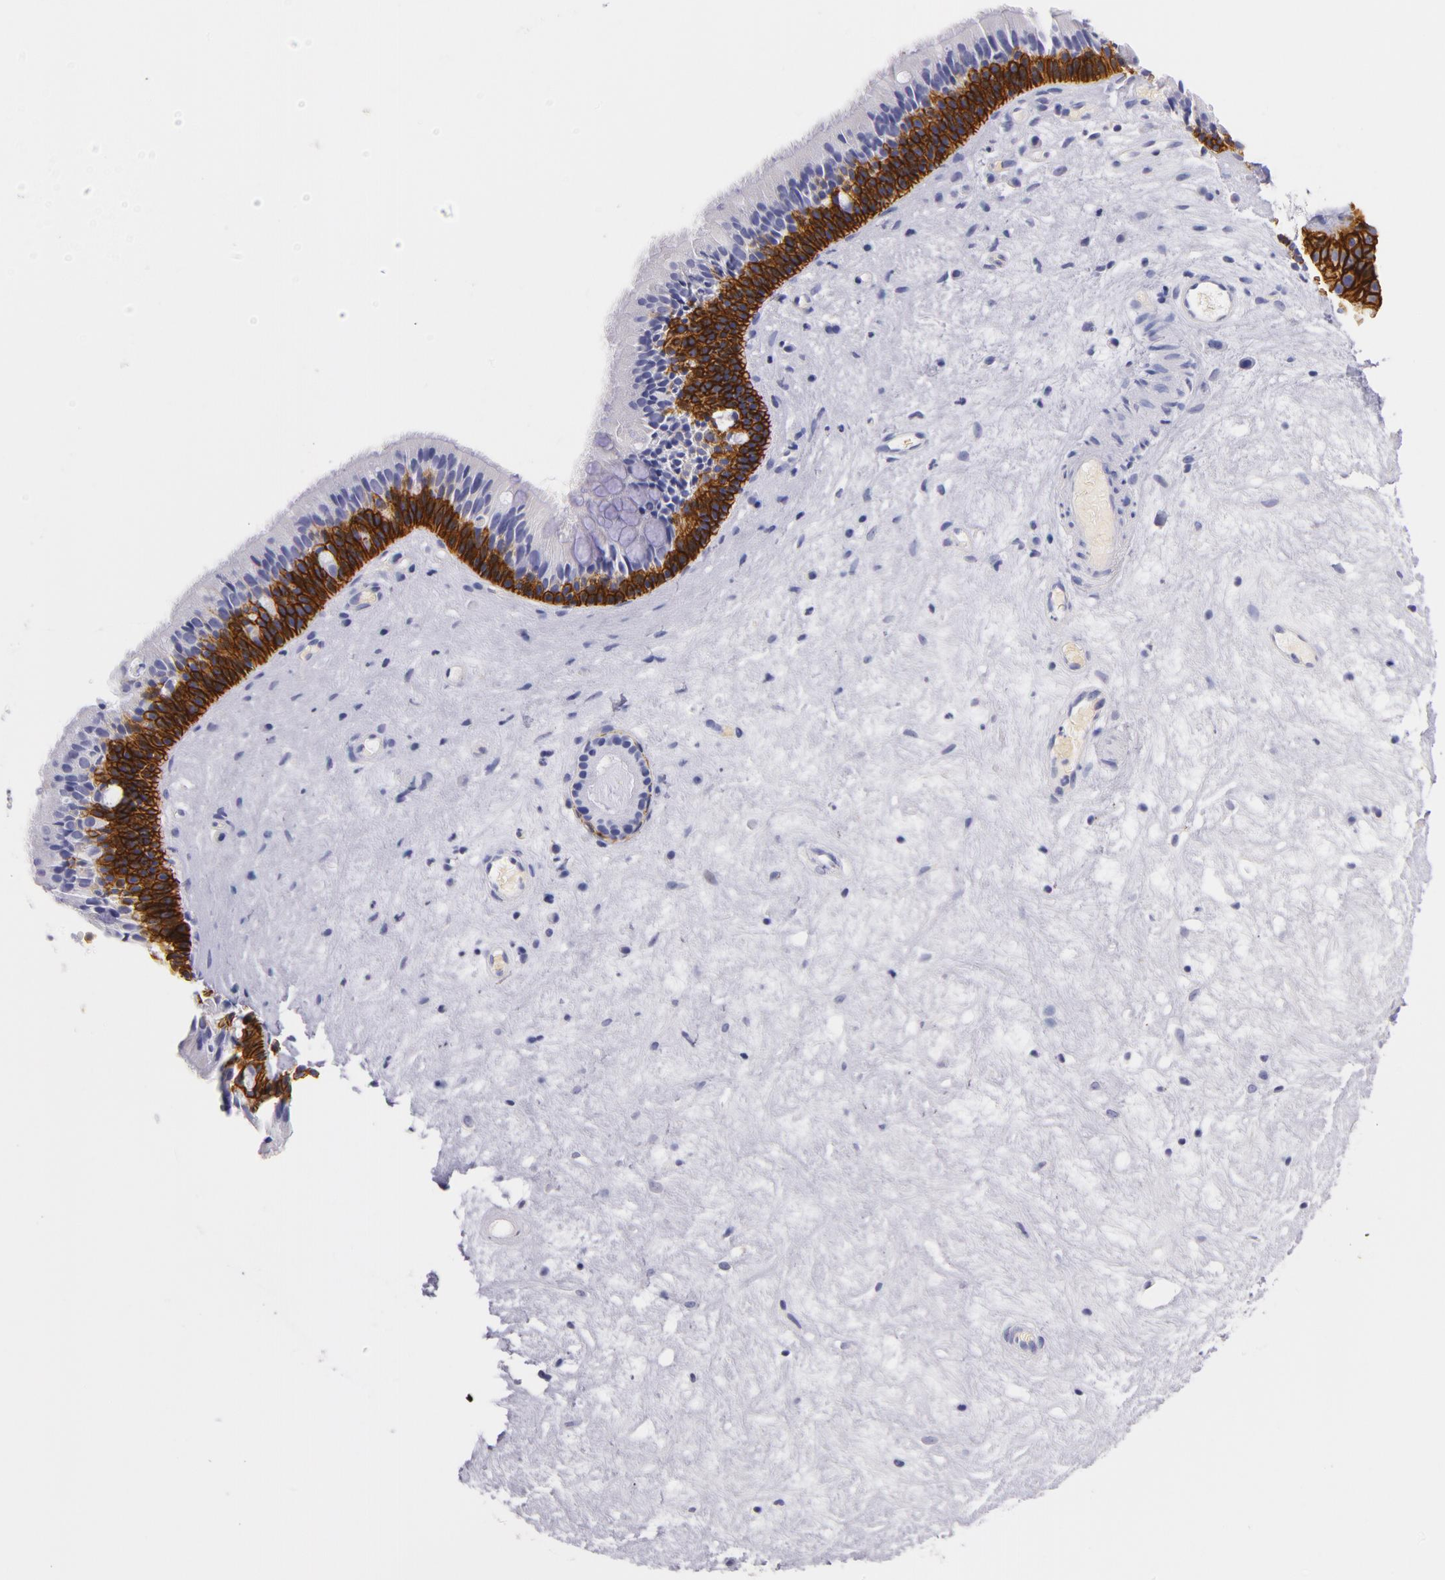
{"staining": {"intensity": "strong", "quantity": ">75%", "location": "cytoplasmic/membranous"}, "tissue": "nasopharynx", "cell_type": "Respiratory epithelial cells", "image_type": "normal", "snomed": [{"axis": "morphology", "description": "Normal tissue, NOS"}, {"axis": "topography", "description": "Nasopharynx"}], "caption": "A brown stain highlights strong cytoplasmic/membranous staining of a protein in respiratory epithelial cells of normal human nasopharynx. Using DAB (3,3'-diaminobenzidine) (brown) and hematoxylin (blue) stains, captured at high magnification using brightfield microscopy.", "gene": "CD44", "patient": {"sex": "female", "age": 78}}